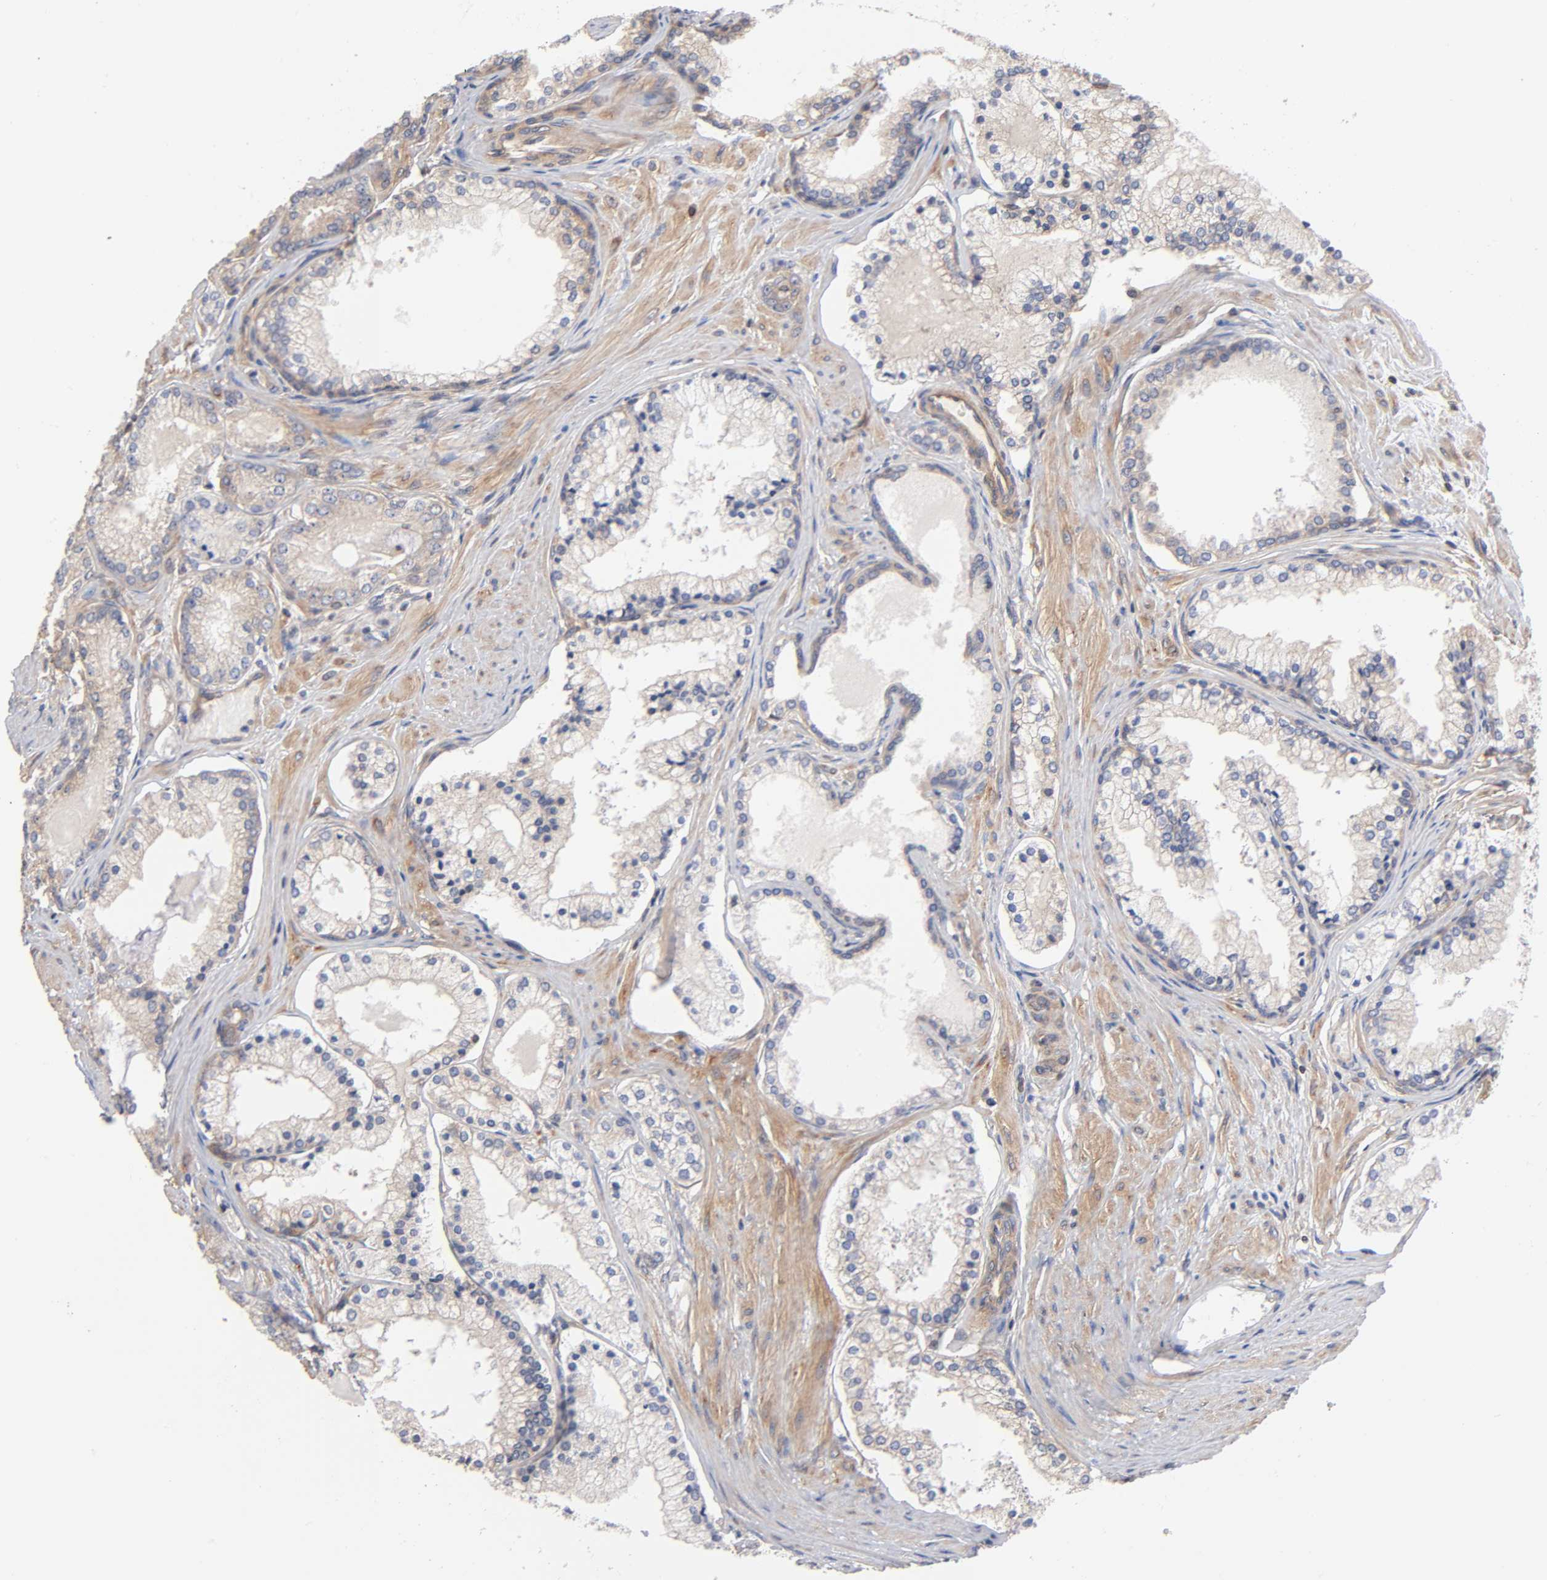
{"staining": {"intensity": "weak", "quantity": "25%-75%", "location": "cytoplasmic/membranous"}, "tissue": "prostate cancer", "cell_type": "Tumor cells", "image_type": "cancer", "snomed": [{"axis": "morphology", "description": "Adenocarcinoma, Low grade"}, {"axis": "topography", "description": "Prostate"}], "caption": "This photomicrograph exhibits prostate low-grade adenocarcinoma stained with IHC to label a protein in brown. The cytoplasmic/membranous of tumor cells show weak positivity for the protein. Nuclei are counter-stained blue.", "gene": "STRN3", "patient": {"sex": "male", "age": 71}}